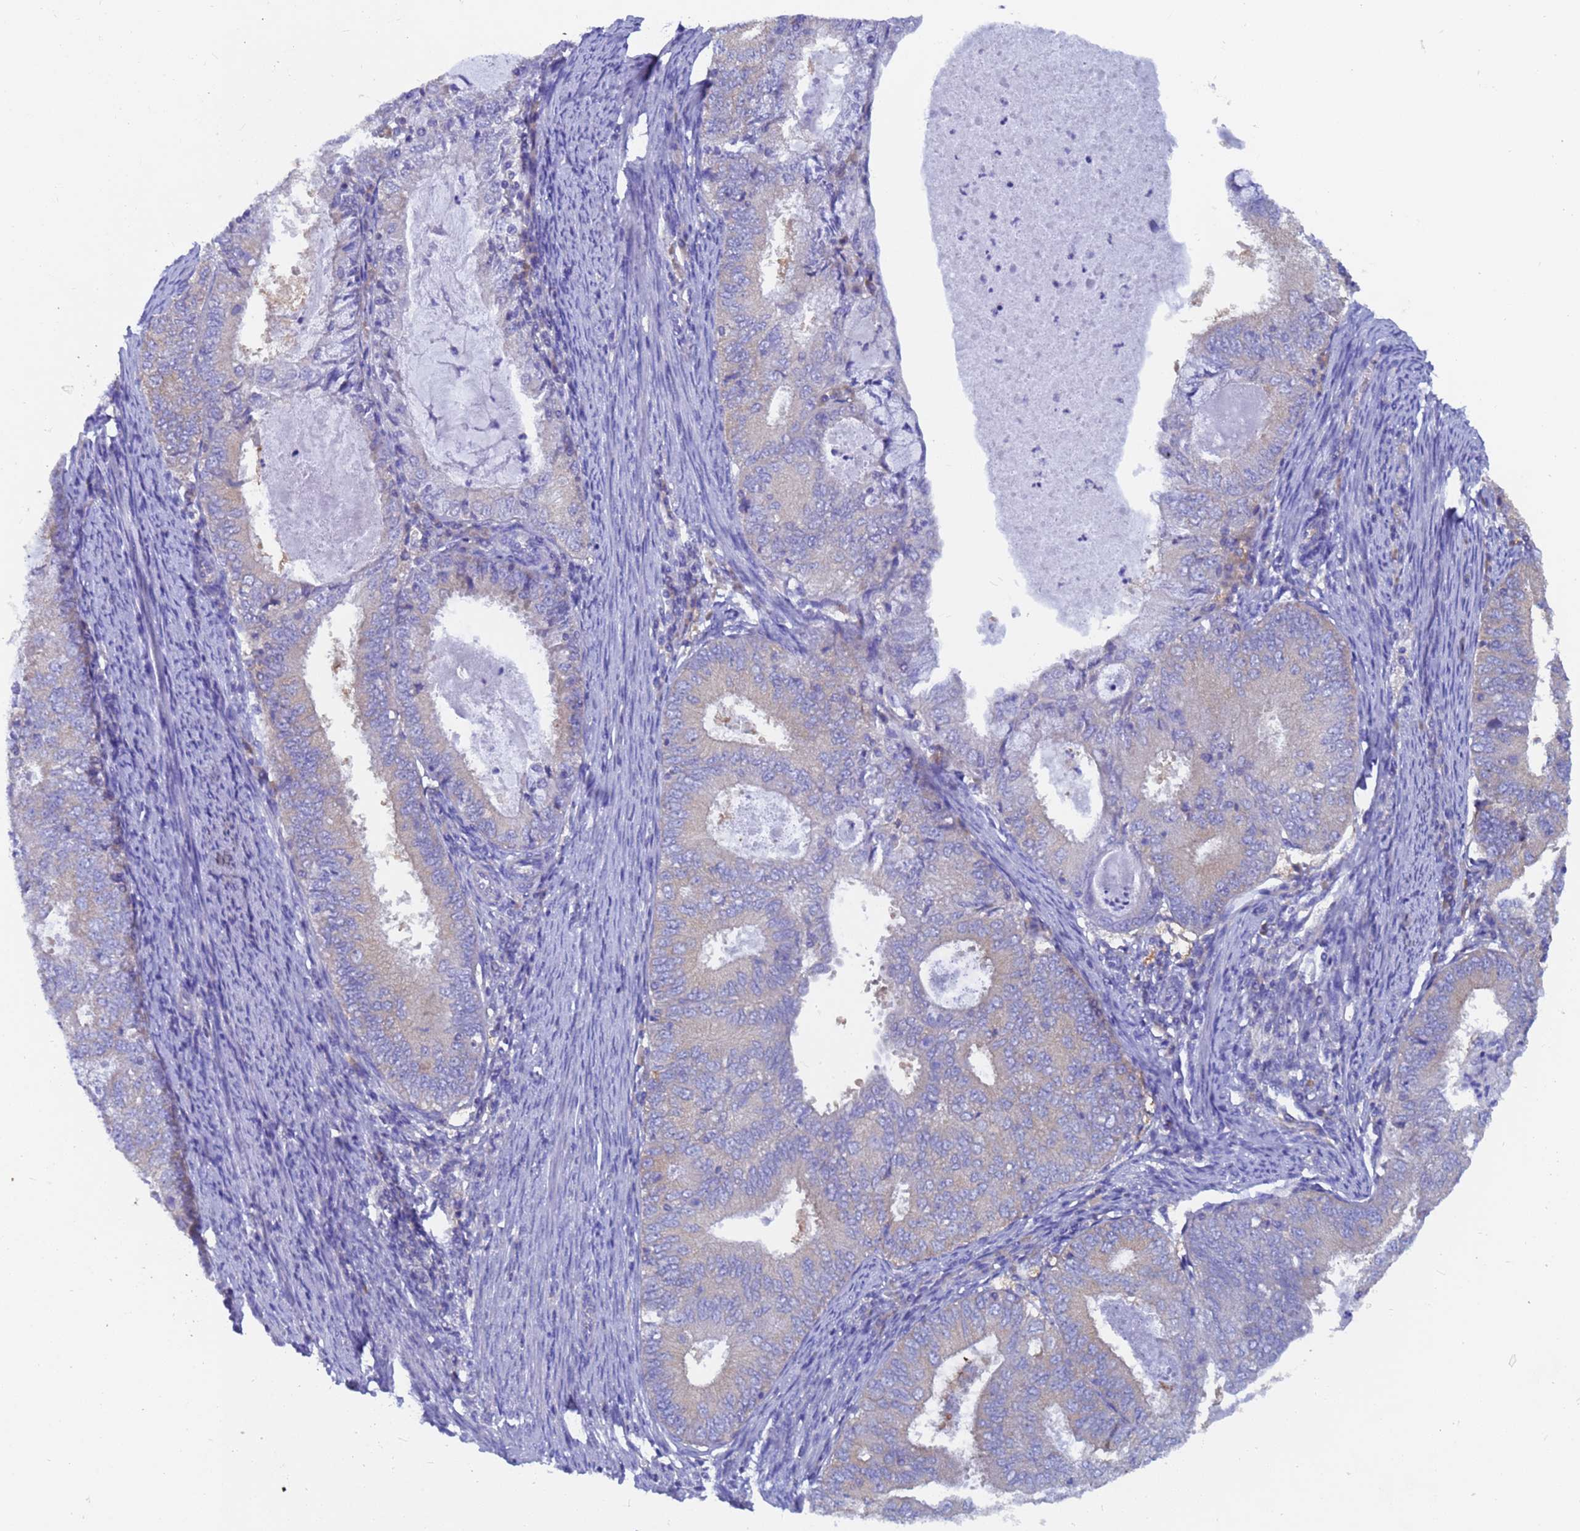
{"staining": {"intensity": "negative", "quantity": "none", "location": "none"}, "tissue": "endometrial cancer", "cell_type": "Tumor cells", "image_type": "cancer", "snomed": [{"axis": "morphology", "description": "Adenocarcinoma, NOS"}, {"axis": "topography", "description": "Endometrium"}], "caption": "A histopathology image of adenocarcinoma (endometrial) stained for a protein demonstrates no brown staining in tumor cells.", "gene": "UBE2O", "patient": {"sex": "female", "age": 57}}